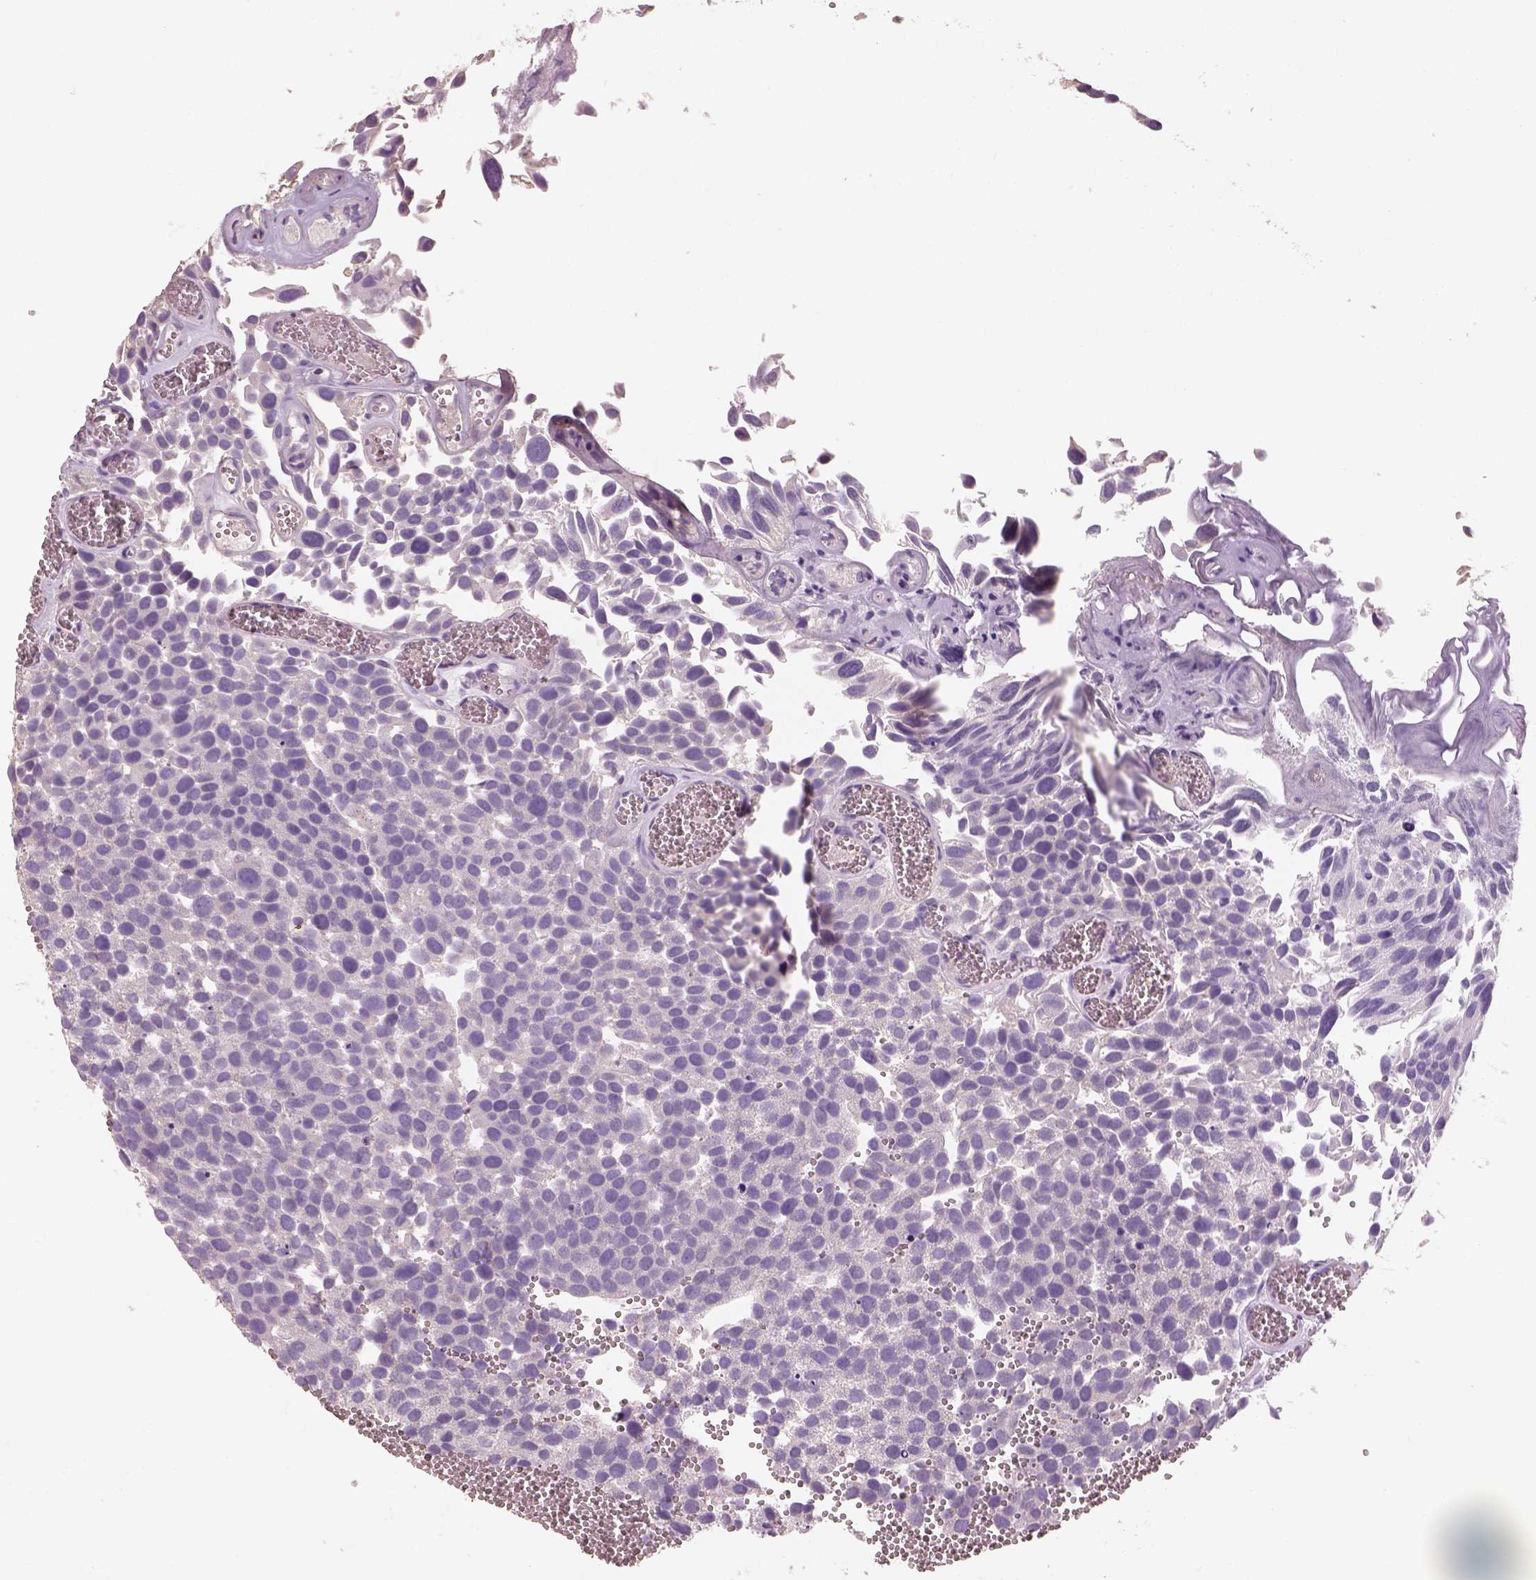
{"staining": {"intensity": "negative", "quantity": "none", "location": "none"}, "tissue": "urothelial cancer", "cell_type": "Tumor cells", "image_type": "cancer", "snomed": [{"axis": "morphology", "description": "Urothelial carcinoma, Low grade"}, {"axis": "topography", "description": "Urinary bladder"}], "caption": "High power microscopy histopathology image of an immunohistochemistry (IHC) micrograph of urothelial cancer, revealing no significant staining in tumor cells.", "gene": "OTUD6A", "patient": {"sex": "female", "age": 69}}